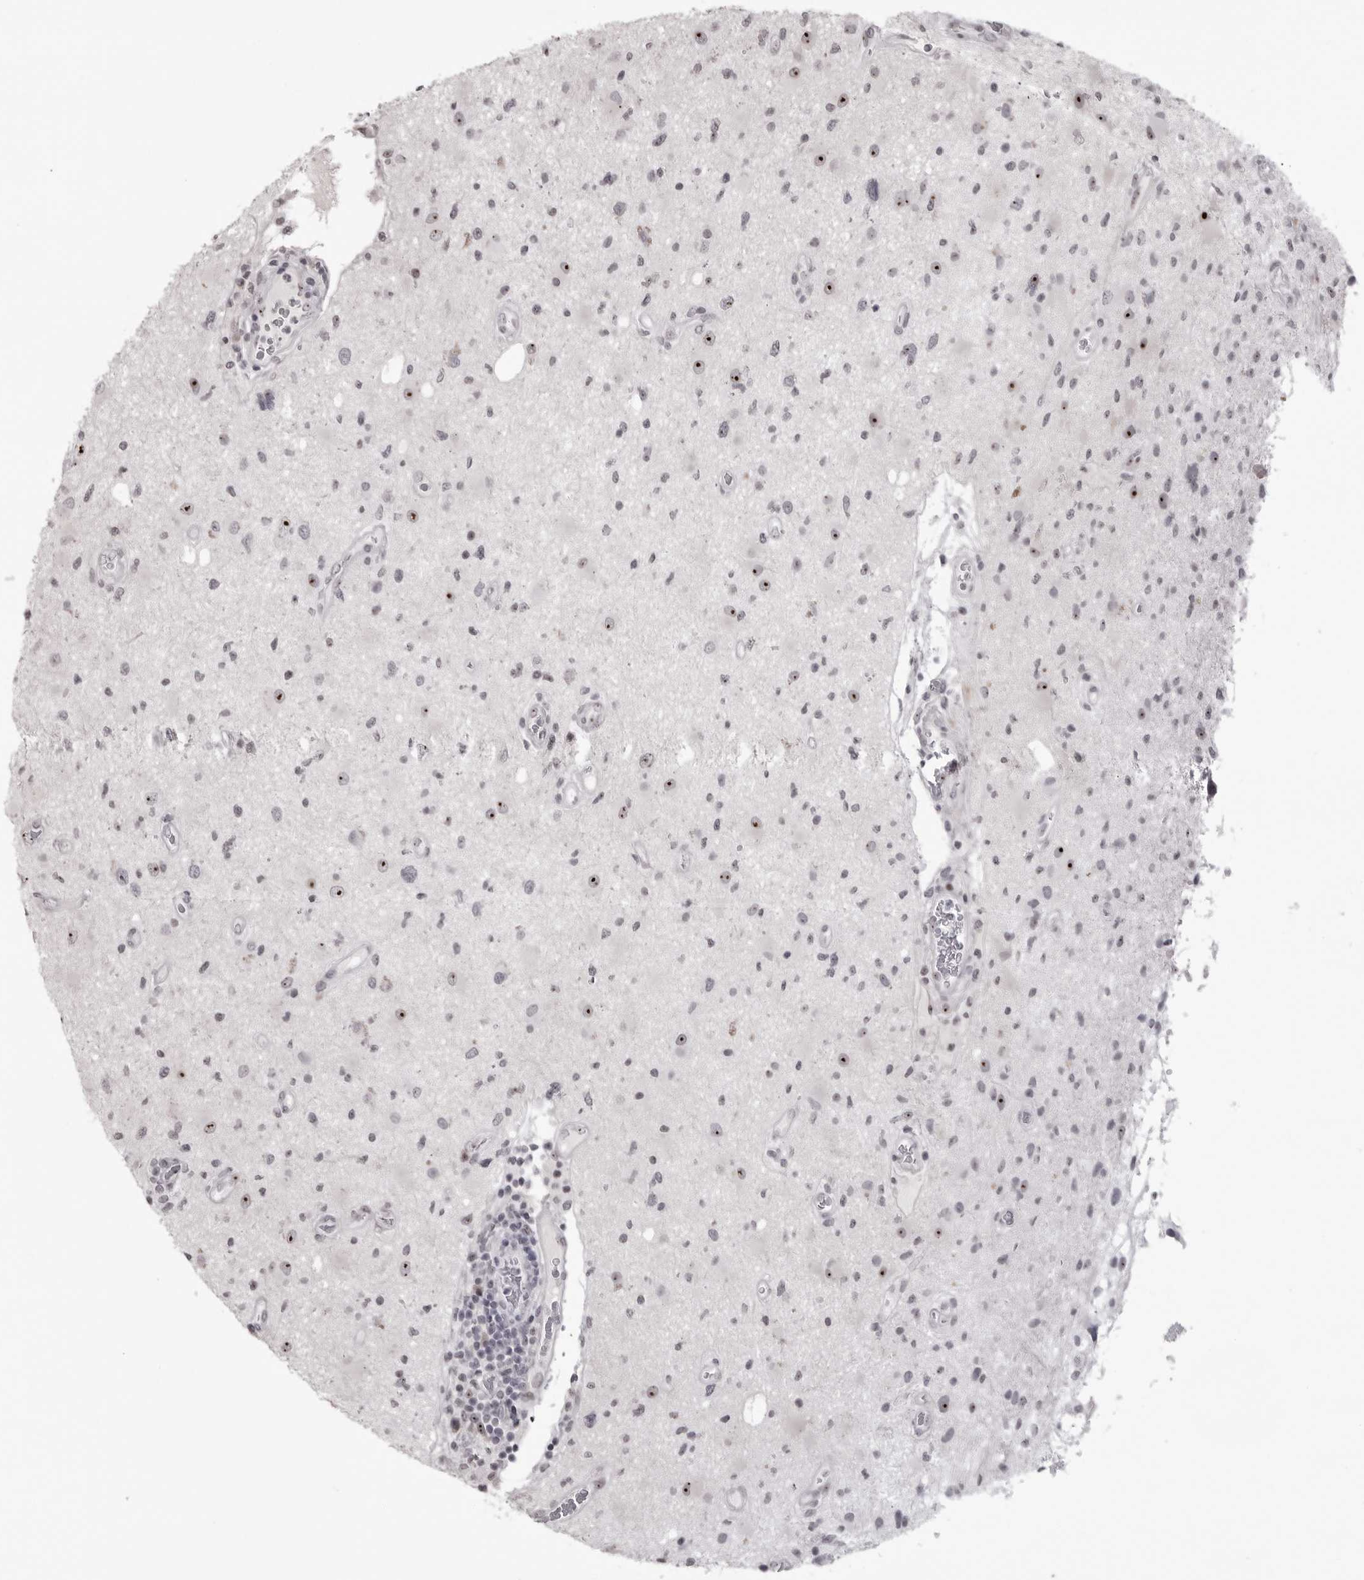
{"staining": {"intensity": "strong", "quantity": "25%-75%", "location": "nuclear"}, "tissue": "glioma", "cell_type": "Tumor cells", "image_type": "cancer", "snomed": [{"axis": "morphology", "description": "Glioma, malignant, High grade"}, {"axis": "topography", "description": "Brain"}], "caption": "An immunohistochemistry histopathology image of tumor tissue is shown. Protein staining in brown labels strong nuclear positivity in glioma within tumor cells. (DAB IHC, brown staining for protein, blue staining for nuclei).", "gene": "HELZ", "patient": {"sex": "male", "age": 33}}